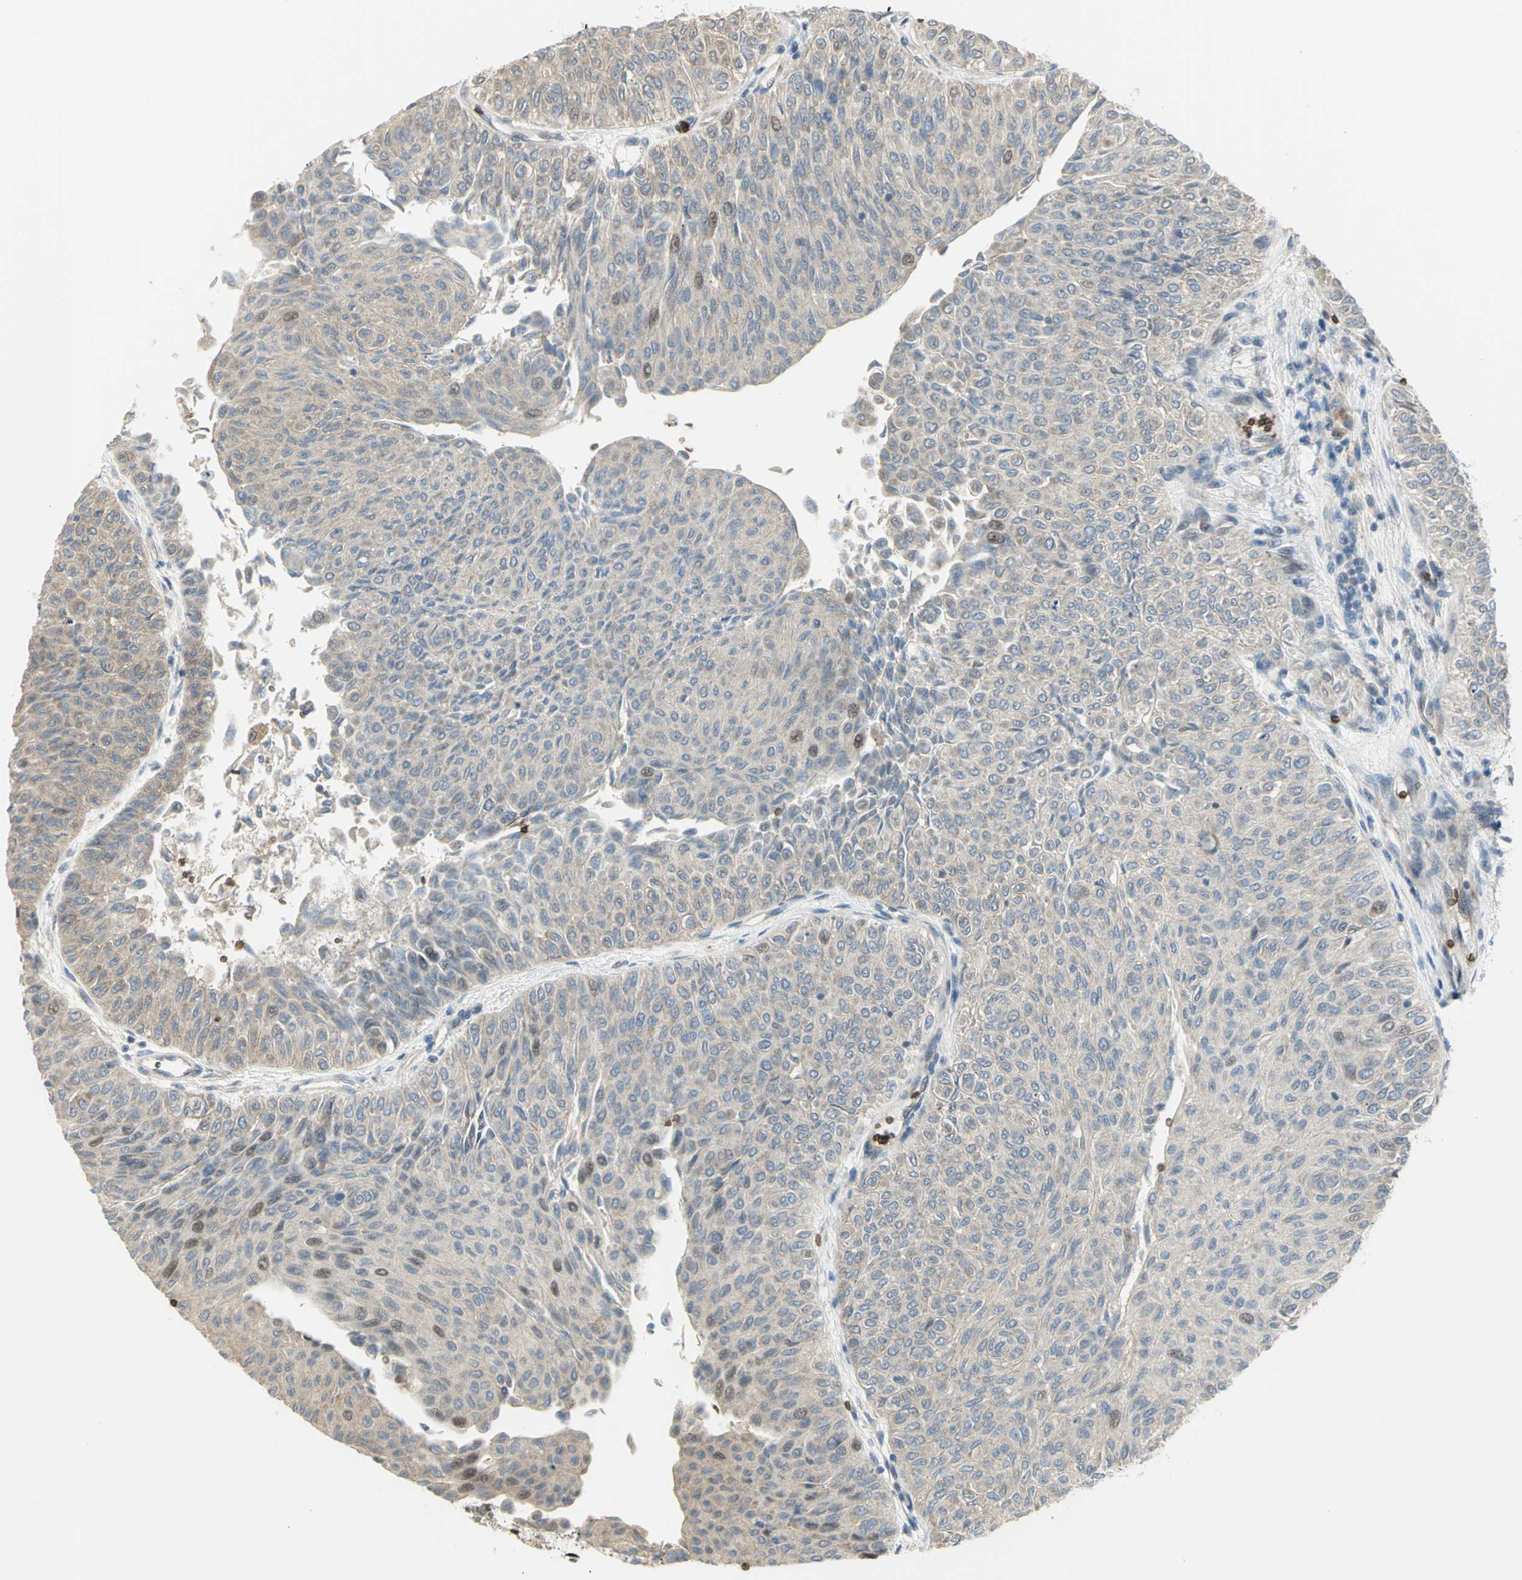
{"staining": {"intensity": "negative", "quantity": "none", "location": "none"}, "tissue": "urothelial cancer", "cell_type": "Tumor cells", "image_type": "cancer", "snomed": [{"axis": "morphology", "description": "Urothelial carcinoma, Low grade"}, {"axis": "topography", "description": "Urinary bladder"}], "caption": "DAB immunohistochemical staining of human urothelial cancer shows no significant staining in tumor cells.", "gene": "ANK1", "patient": {"sex": "male", "age": 78}}